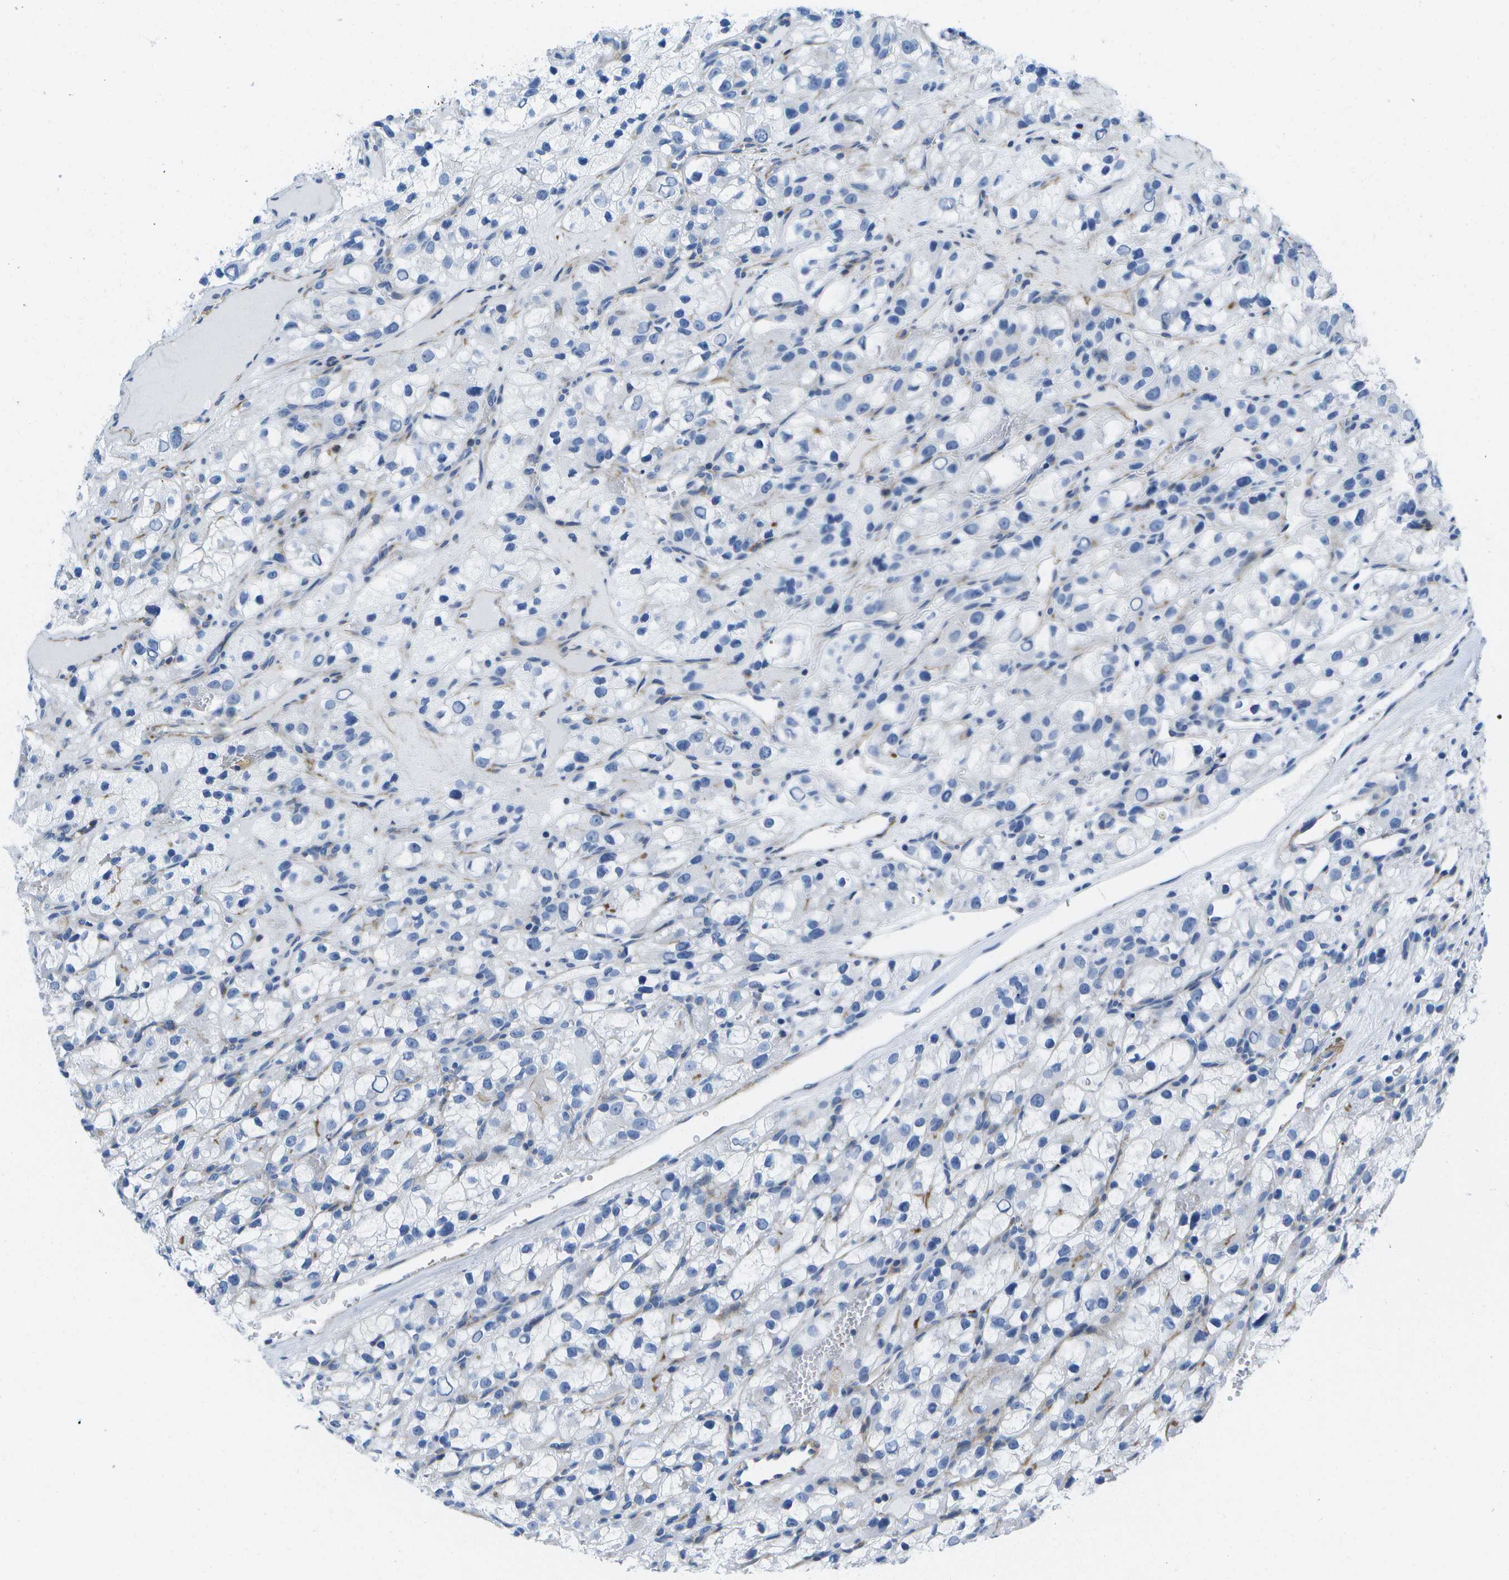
{"staining": {"intensity": "negative", "quantity": "none", "location": "none"}, "tissue": "renal cancer", "cell_type": "Tumor cells", "image_type": "cancer", "snomed": [{"axis": "morphology", "description": "Adenocarcinoma, NOS"}, {"axis": "topography", "description": "Kidney"}], "caption": "Renal cancer (adenocarcinoma) was stained to show a protein in brown. There is no significant positivity in tumor cells.", "gene": "ADGRG6", "patient": {"sex": "female", "age": 57}}